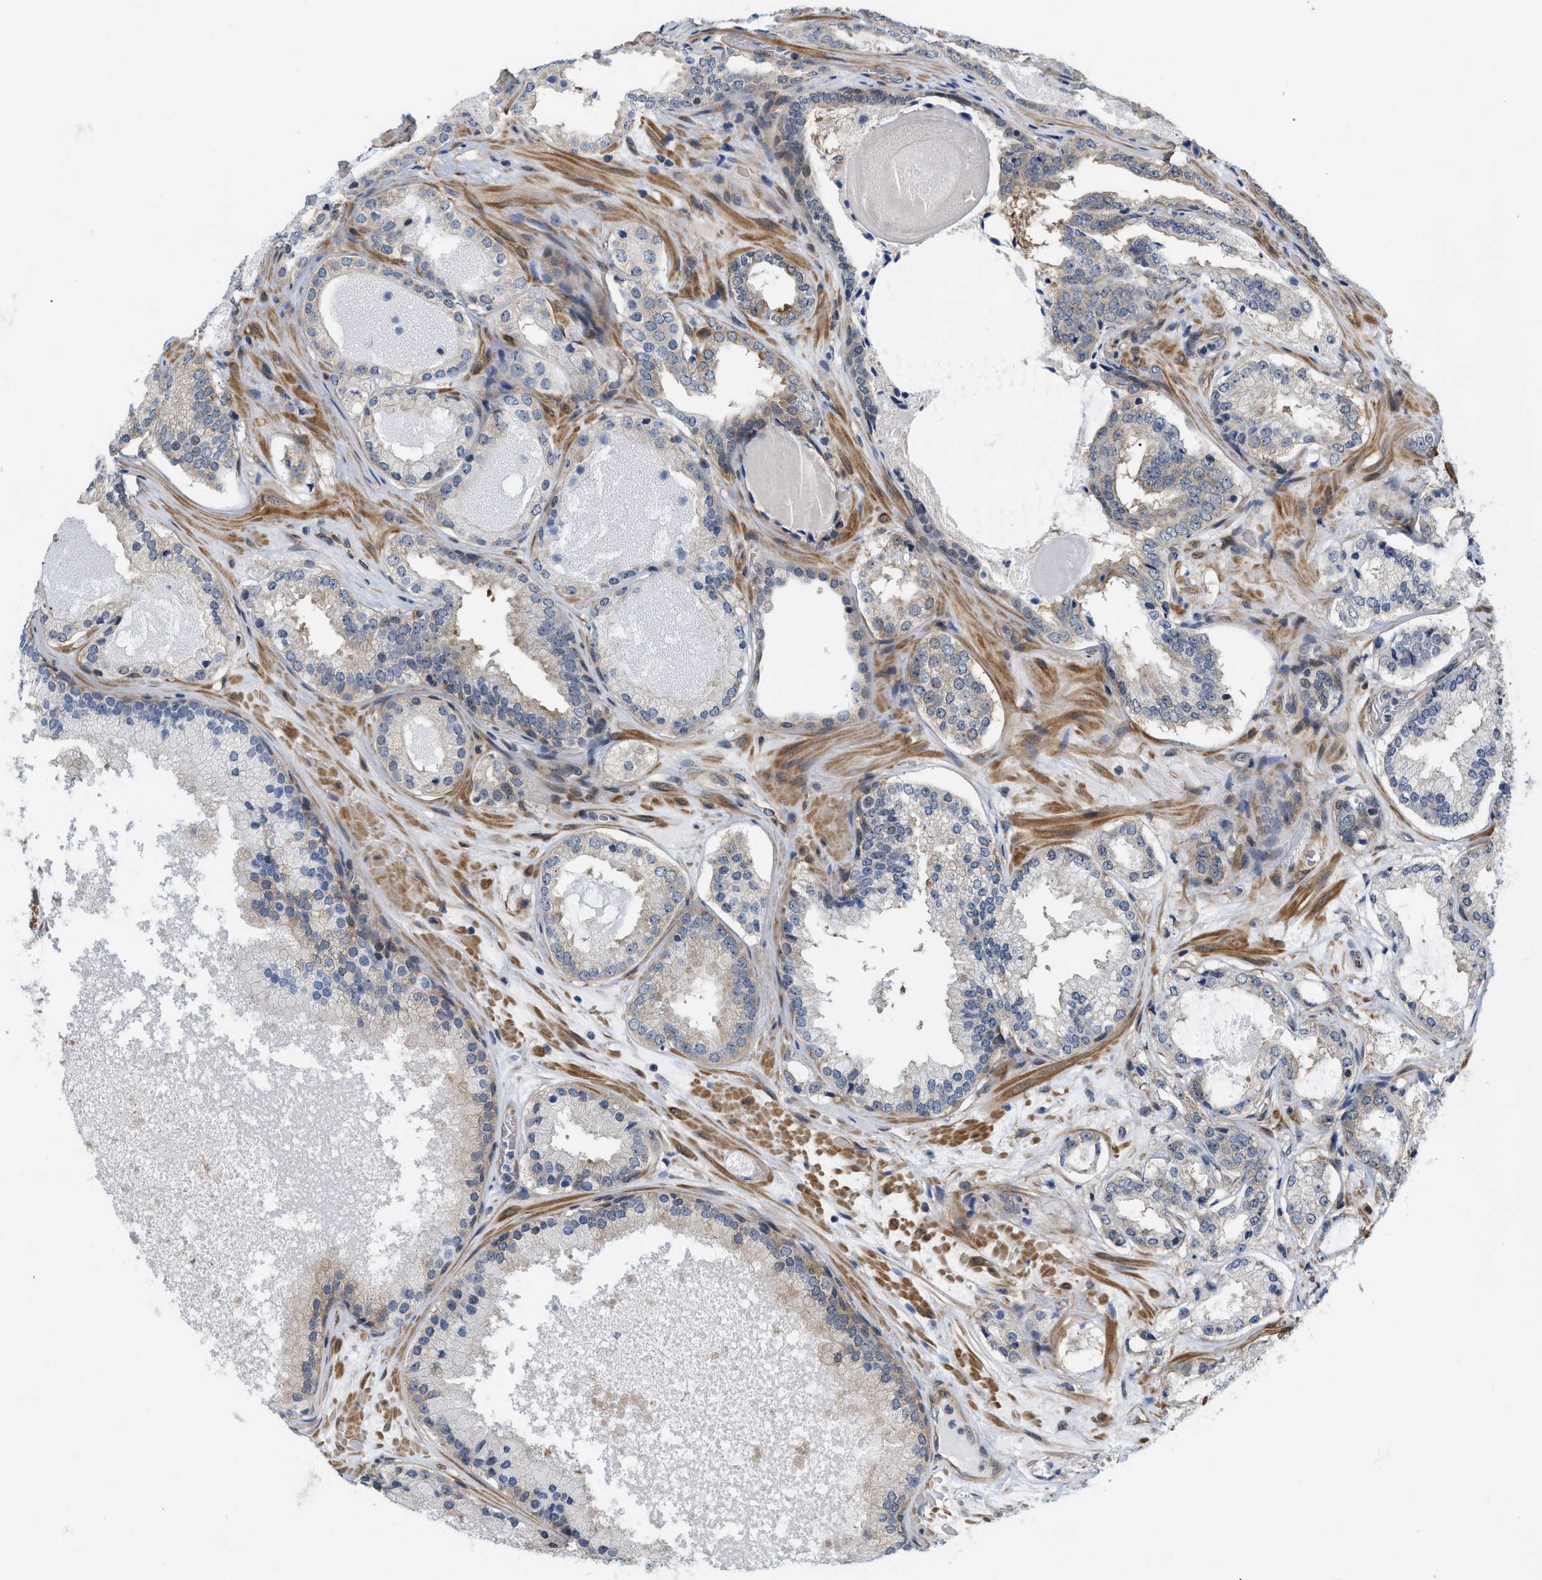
{"staining": {"intensity": "weak", "quantity": "25%-75%", "location": "cytoplasmic/membranous"}, "tissue": "prostate cancer", "cell_type": "Tumor cells", "image_type": "cancer", "snomed": [{"axis": "morphology", "description": "Adenocarcinoma, High grade"}, {"axis": "topography", "description": "Prostate"}], "caption": "This is a micrograph of immunohistochemistry (IHC) staining of high-grade adenocarcinoma (prostate), which shows weak expression in the cytoplasmic/membranous of tumor cells.", "gene": "GPRASP2", "patient": {"sex": "male", "age": 65}}